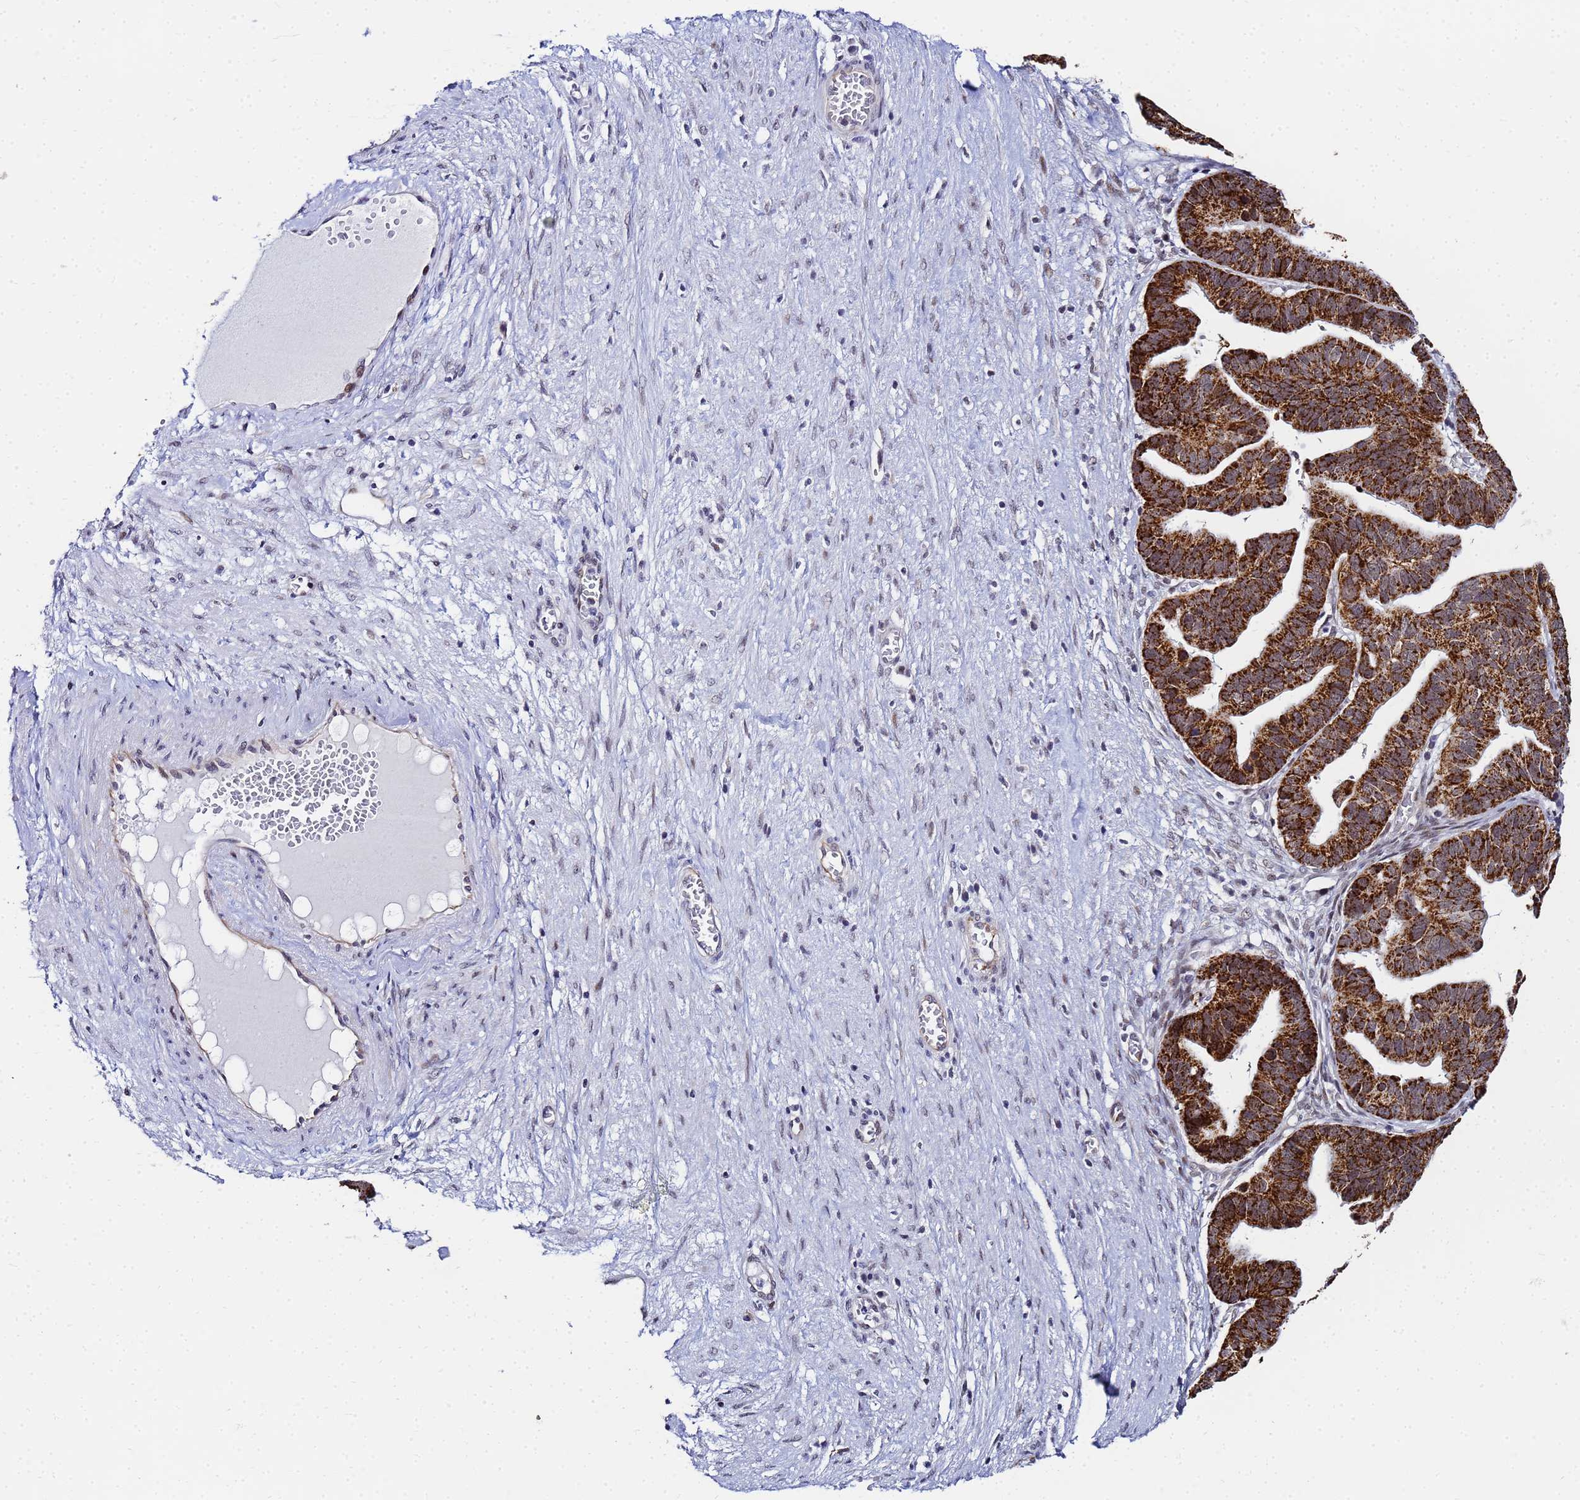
{"staining": {"intensity": "strong", "quantity": ">75%", "location": "cytoplasmic/membranous"}, "tissue": "ovarian cancer", "cell_type": "Tumor cells", "image_type": "cancer", "snomed": [{"axis": "morphology", "description": "Cystadenocarcinoma, serous, NOS"}, {"axis": "topography", "description": "Ovary"}], "caption": "A brown stain shows strong cytoplasmic/membranous expression of a protein in serous cystadenocarcinoma (ovarian) tumor cells.", "gene": "CKMT1A", "patient": {"sex": "female", "age": 56}}